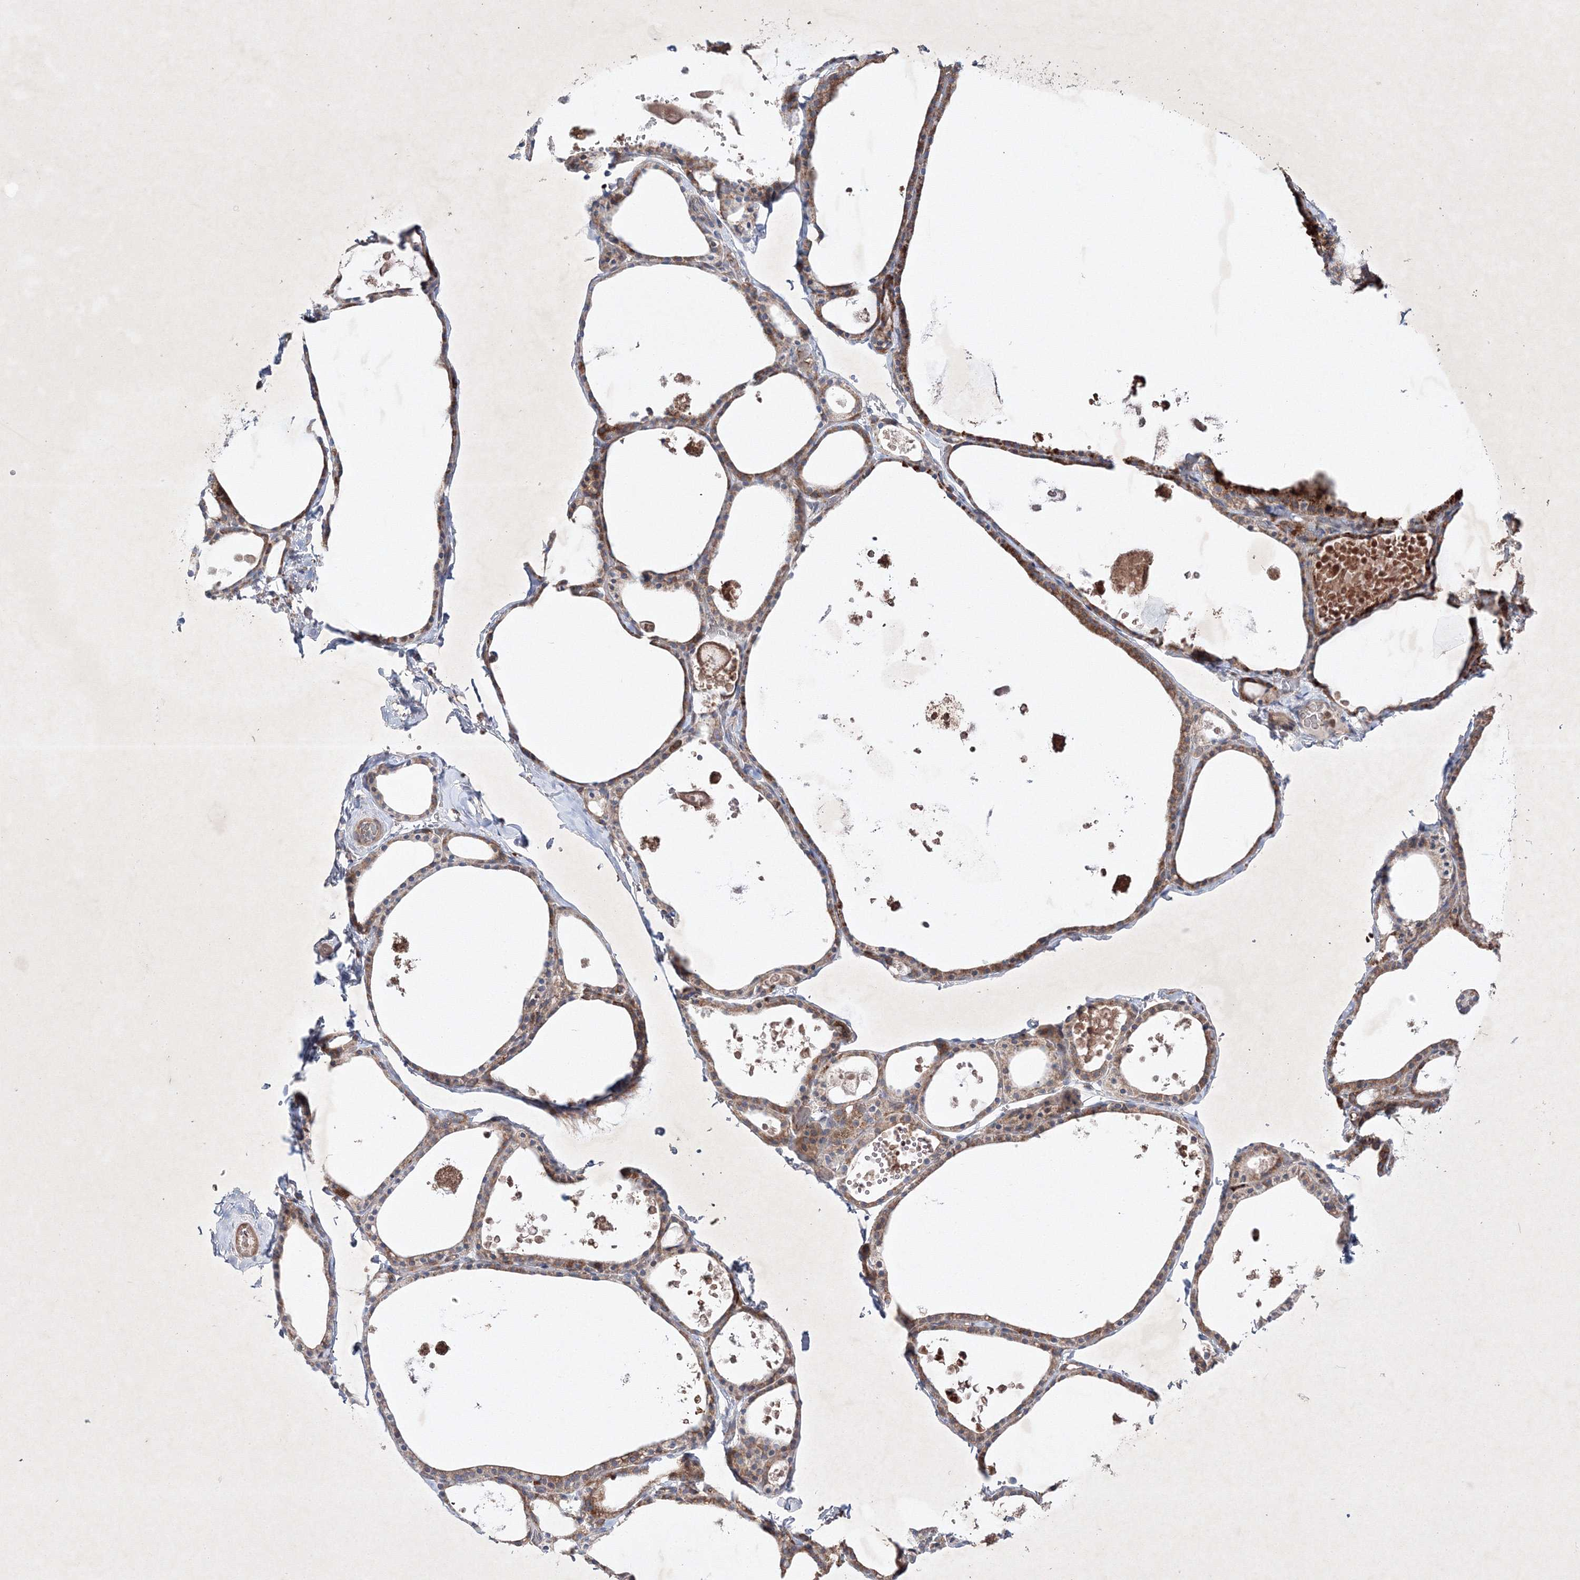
{"staining": {"intensity": "strong", "quantity": ">75%", "location": "cytoplasmic/membranous"}, "tissue": "thyroid gland", "cell_type": "Glandular cells", "image_type": "normal", "snomed": [{"axis": "morphology", "description": "Normal tissue, NOS"}, {"axis": "topography", "description": "Thyroid gland"}], "caption": "Glandular cells display high levels of strong cytoplasmic/membranous expression in approximately >75% of cells in unremarkable thyroid gland.", "gene": "OPA1", "patient": {"sex": "male", "age": 56}}